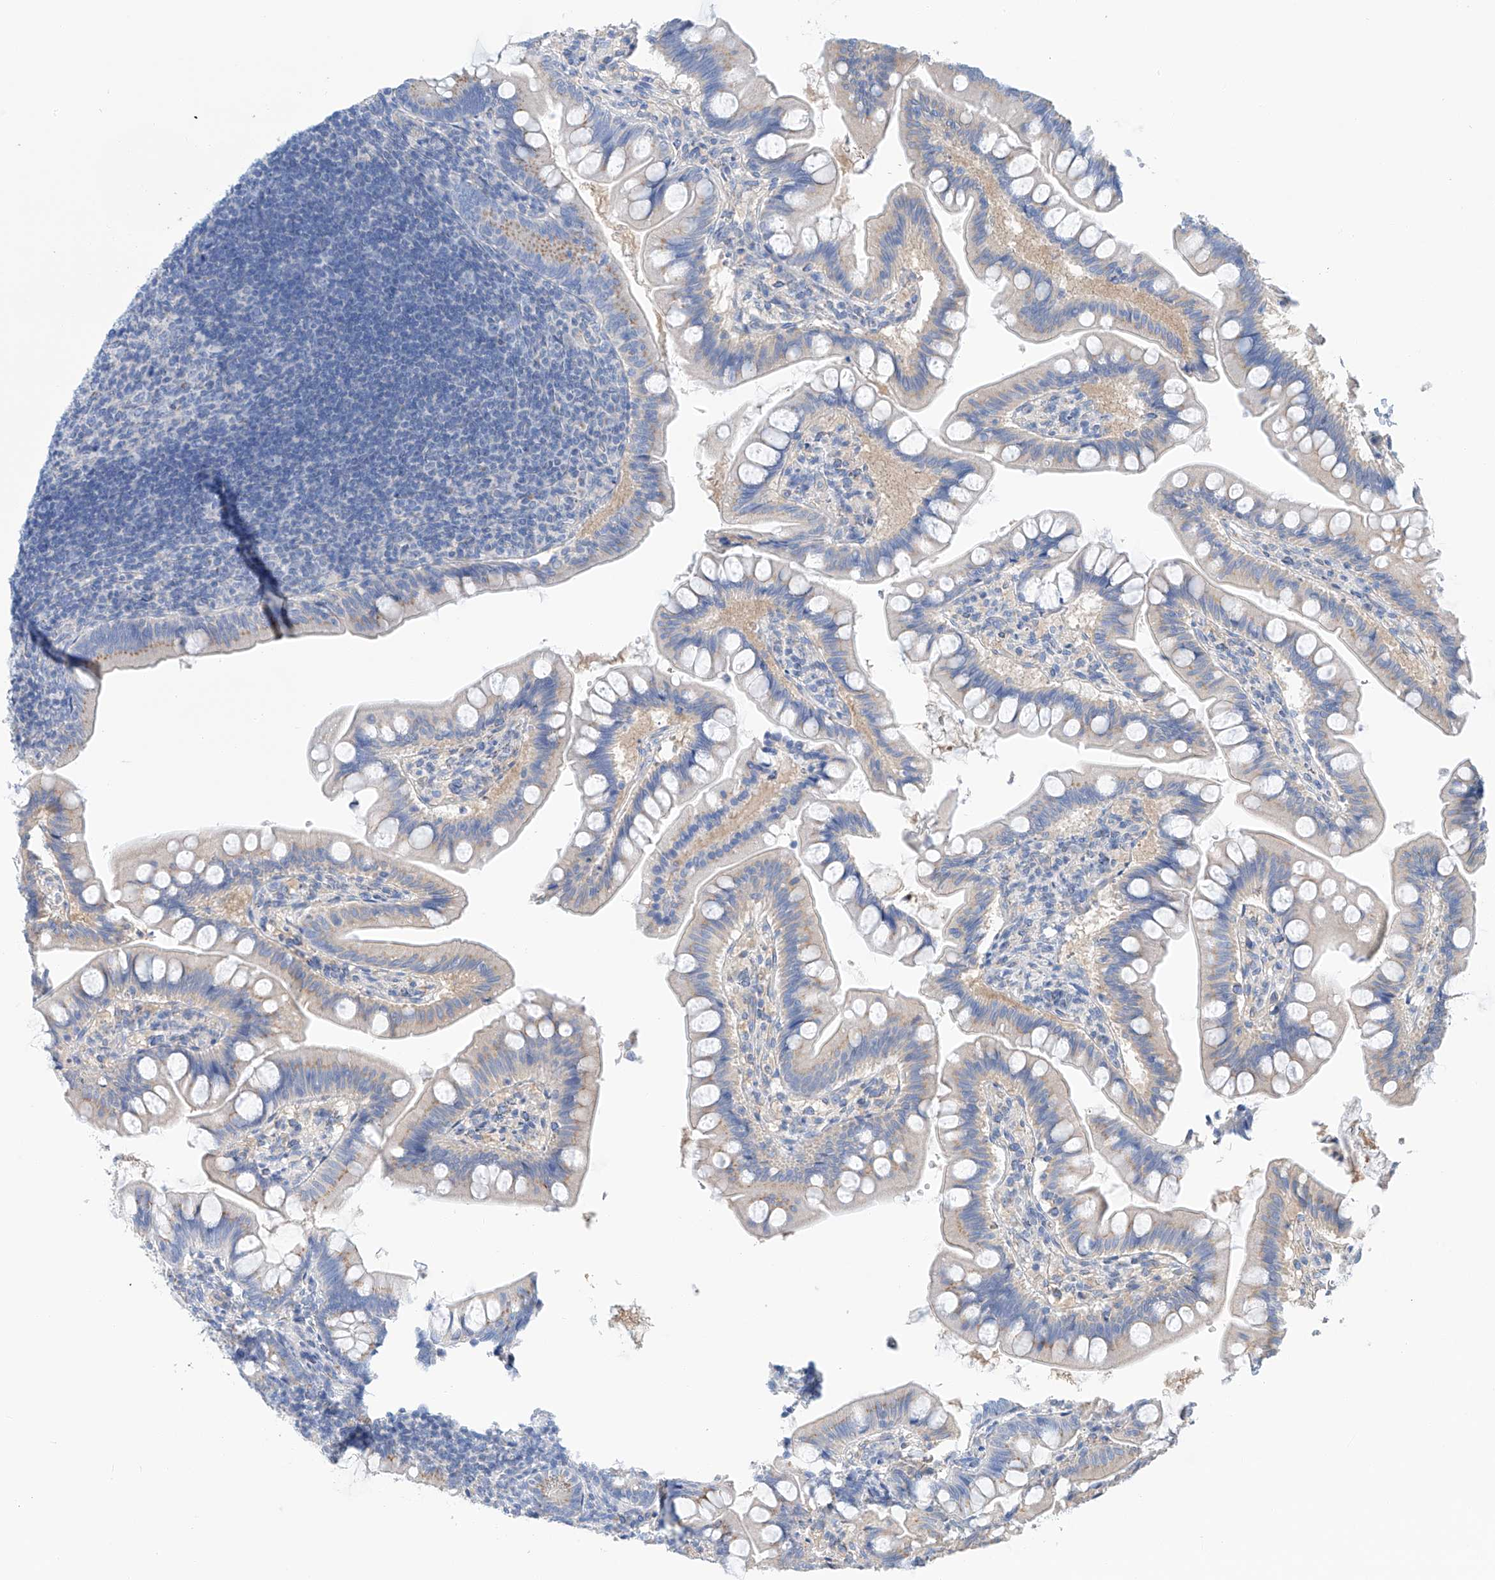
{"staining": {"intensity": "moderate", "quantity": "<25%", "location": "cytoplasmic/membranous"}, "tissue": "small intestine", "cell_type": "Glandular cells", "image_type": "normal", "snomed": [{"axis": "morphology", "description": "Normal tissue, NOS"}, {"axis": "topography", "description": "Small intestine"}], "caption": "A histopathology image of human small intestine stained for a protein displays moderate cytoplasmic/membranous brown staining in glandular cells.", "gene": "SLC22A7", "patient": {"sex": "male", "age": 7}}